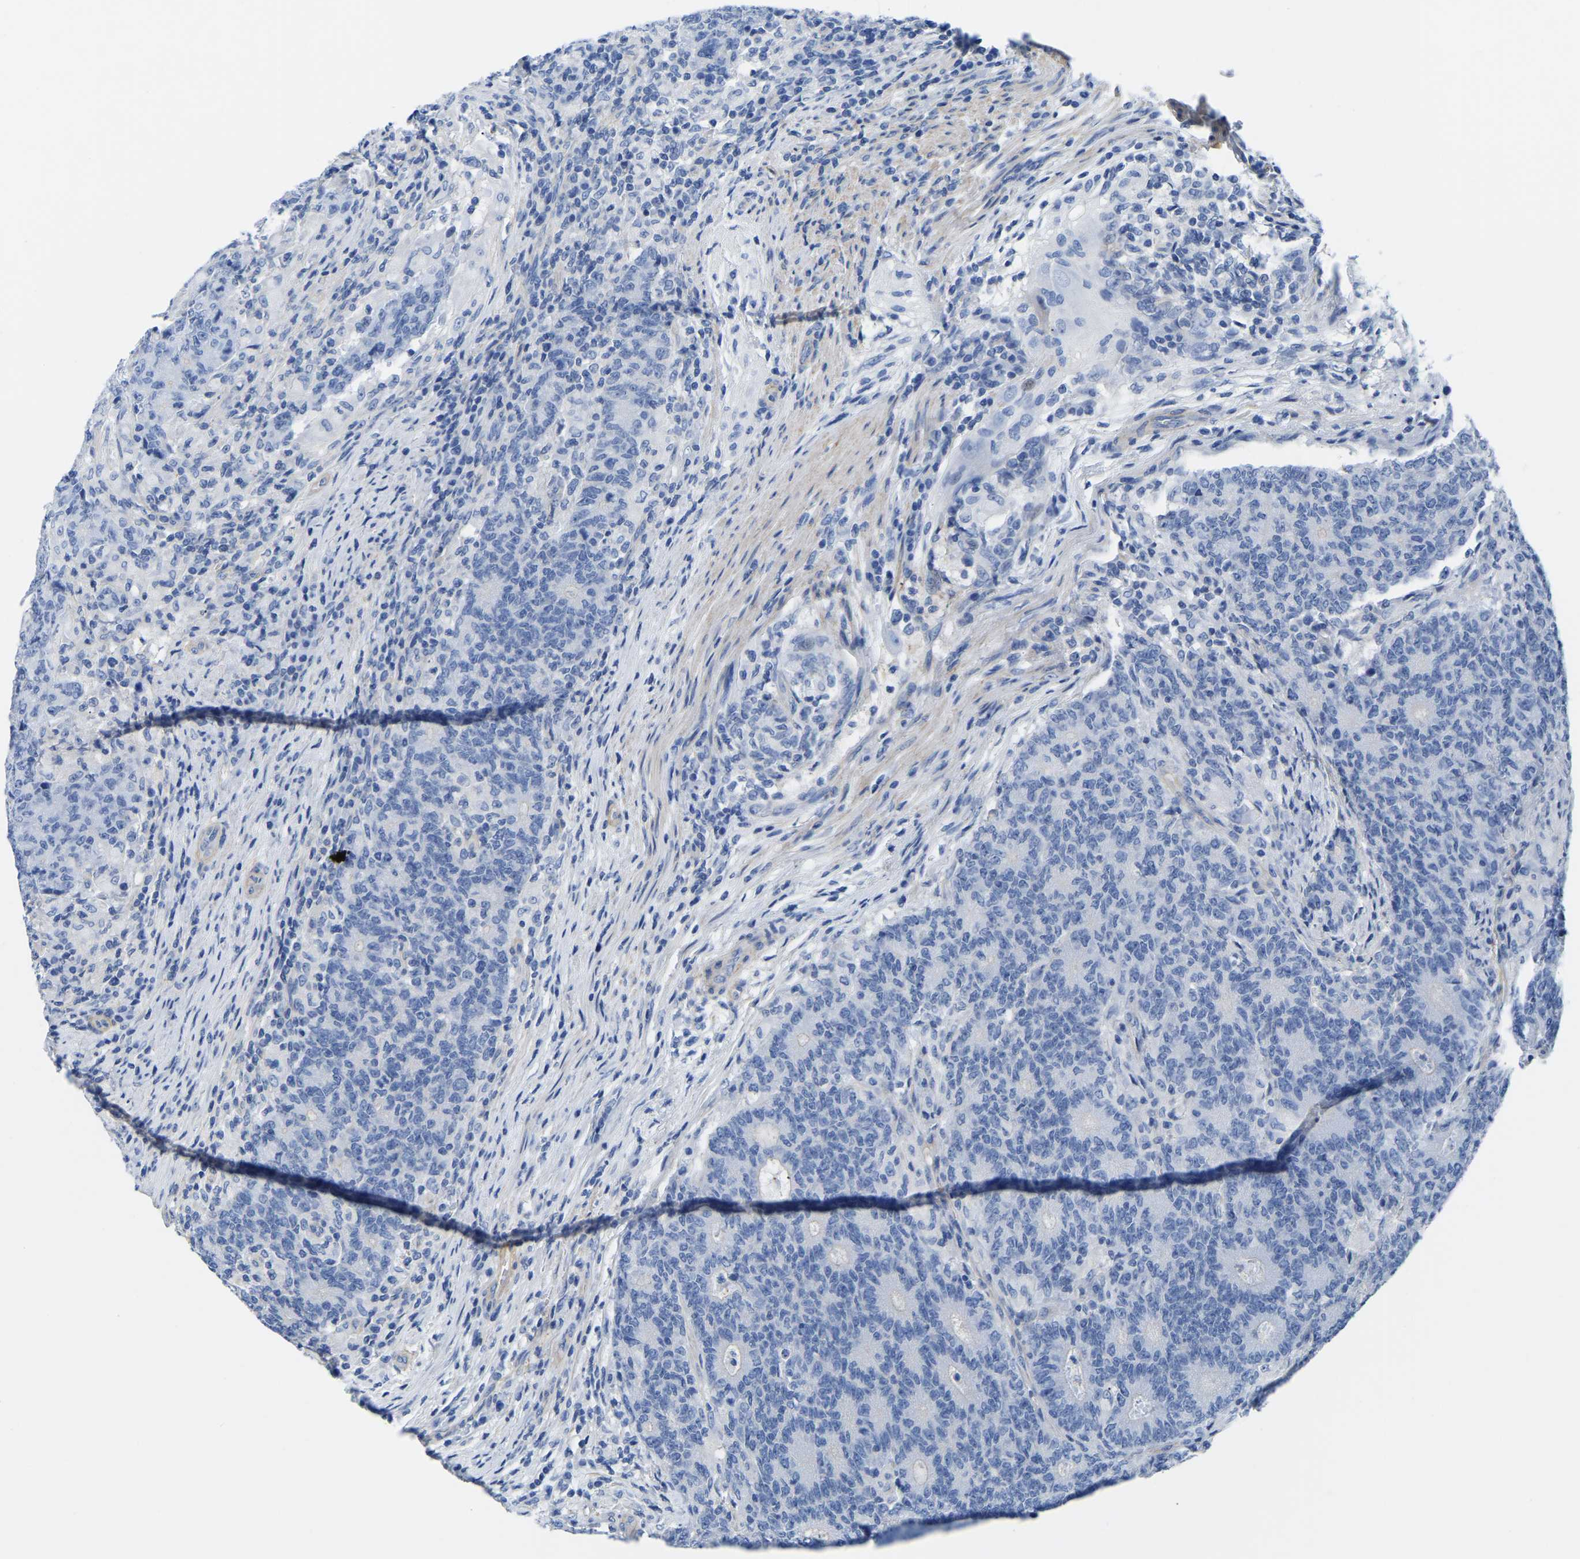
{"staining": {"intensity": "negative", "quantity": "none", "location": "none"}, "tissue": "colorectal cancer", "cell_type": "Tumor cells", "image_type": "cancer", "snomed": [{"axis": "morphology", "description": "Normal tissue, NOS"}, {"axis": "morphology", "description": "Adenocarcinoma, NOS"}, {"axis": "topography", "description": "Colon"}], "caption": "Image shows no protein positivity in tumor cells of adenocarcinoma (colorectal) tissue.", "gene": "UPK3A", "patient": {"sex": "female", "age": 75}}